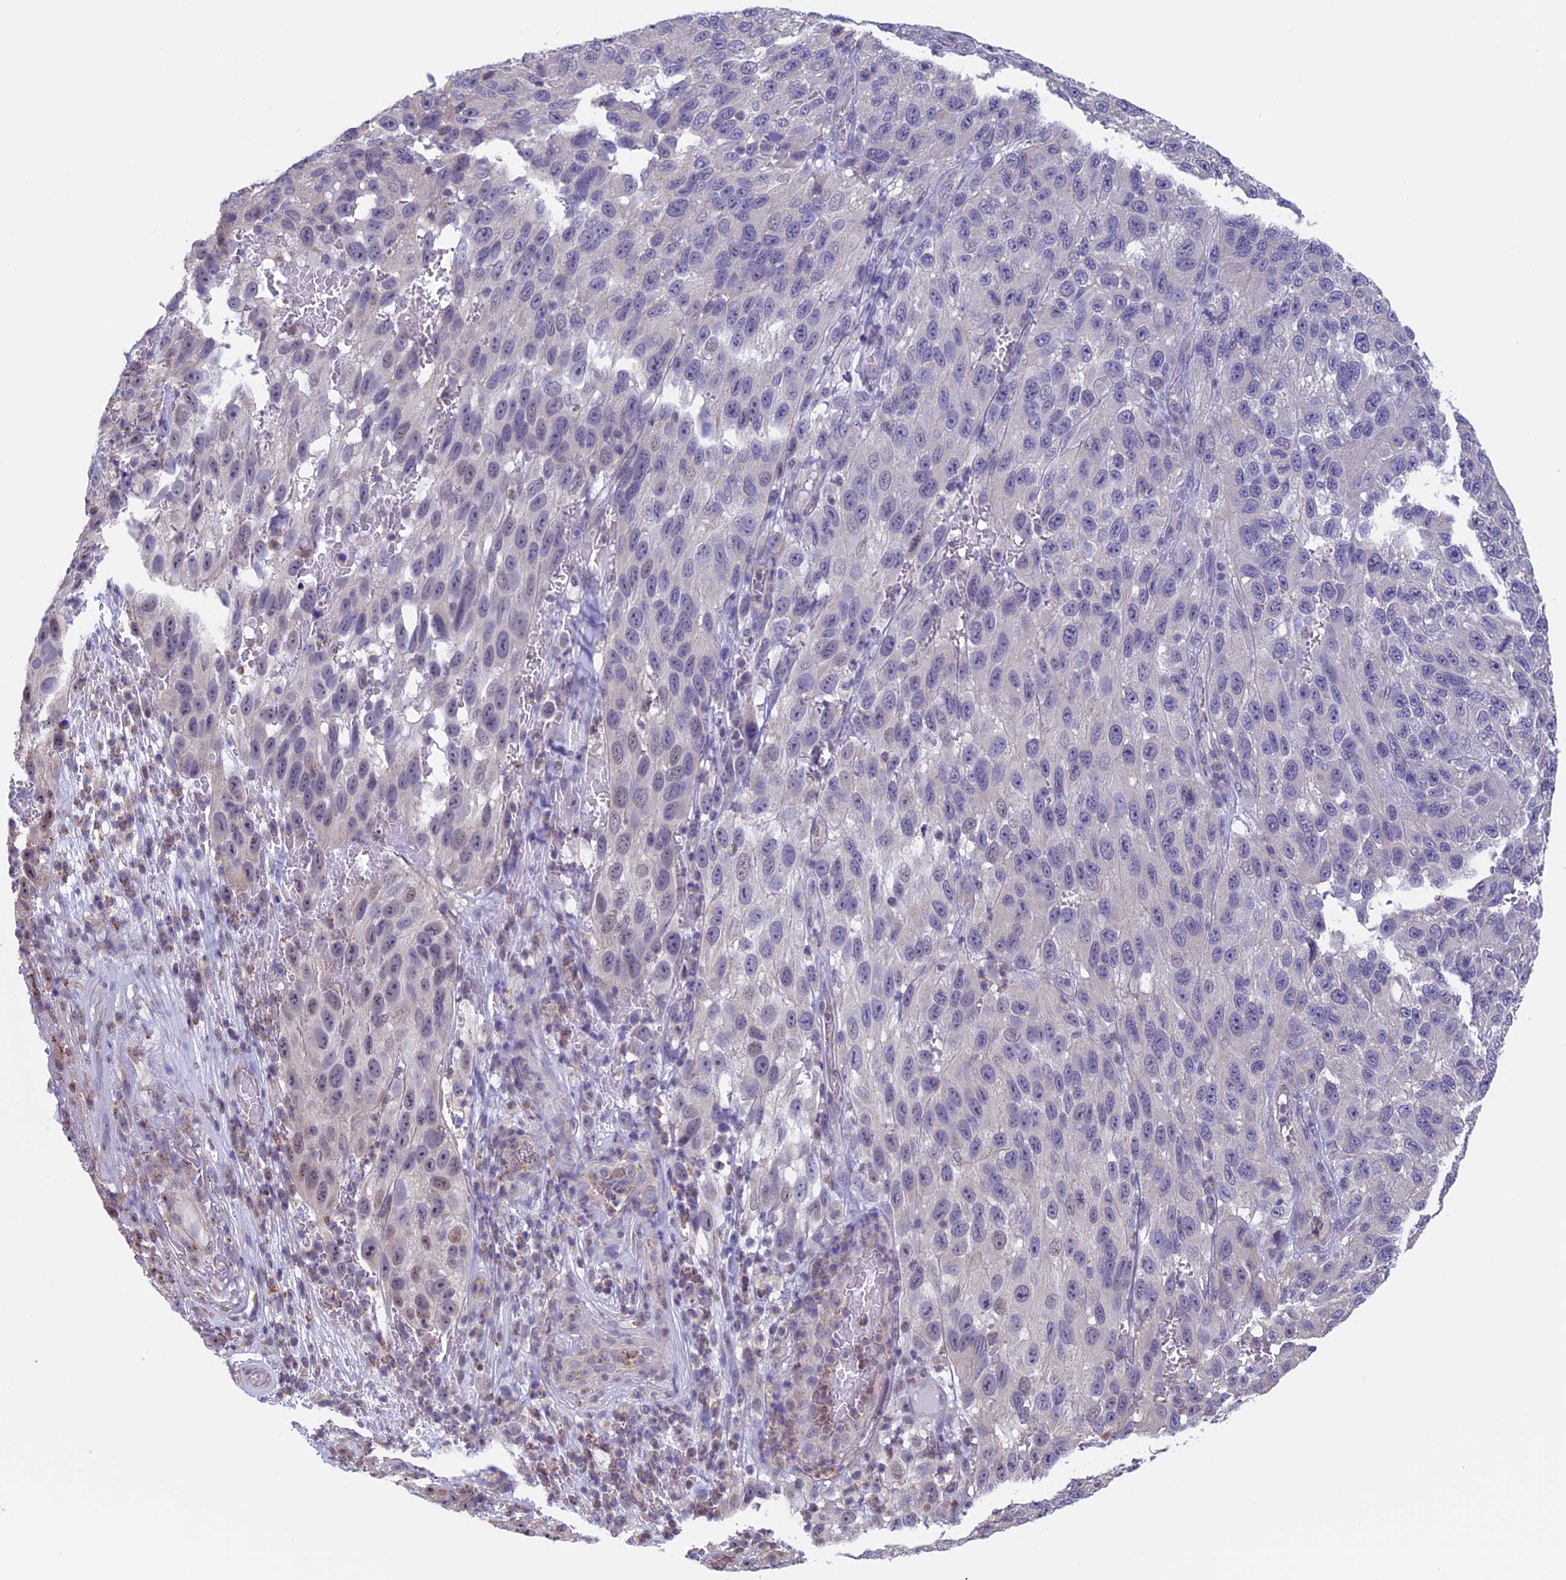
{"staining": {"intensity": "weak", "quantity": "<25%", "location": "nuclear"}, "tissue": "melanoma", "cell_type": "Tumor cells", "image_type": "cancer", "snomed": [{"axis": "morphology", "description": "Malignant melanoma, NOS"}, {"axis": "topography", "description": "Skin"}], "caption": "Micrograph shows no protein positivity in tumor cells of malignant melanoma tissue.", "gene": "SLC1A6", "patient": {"sex": "female", "age": 96}}